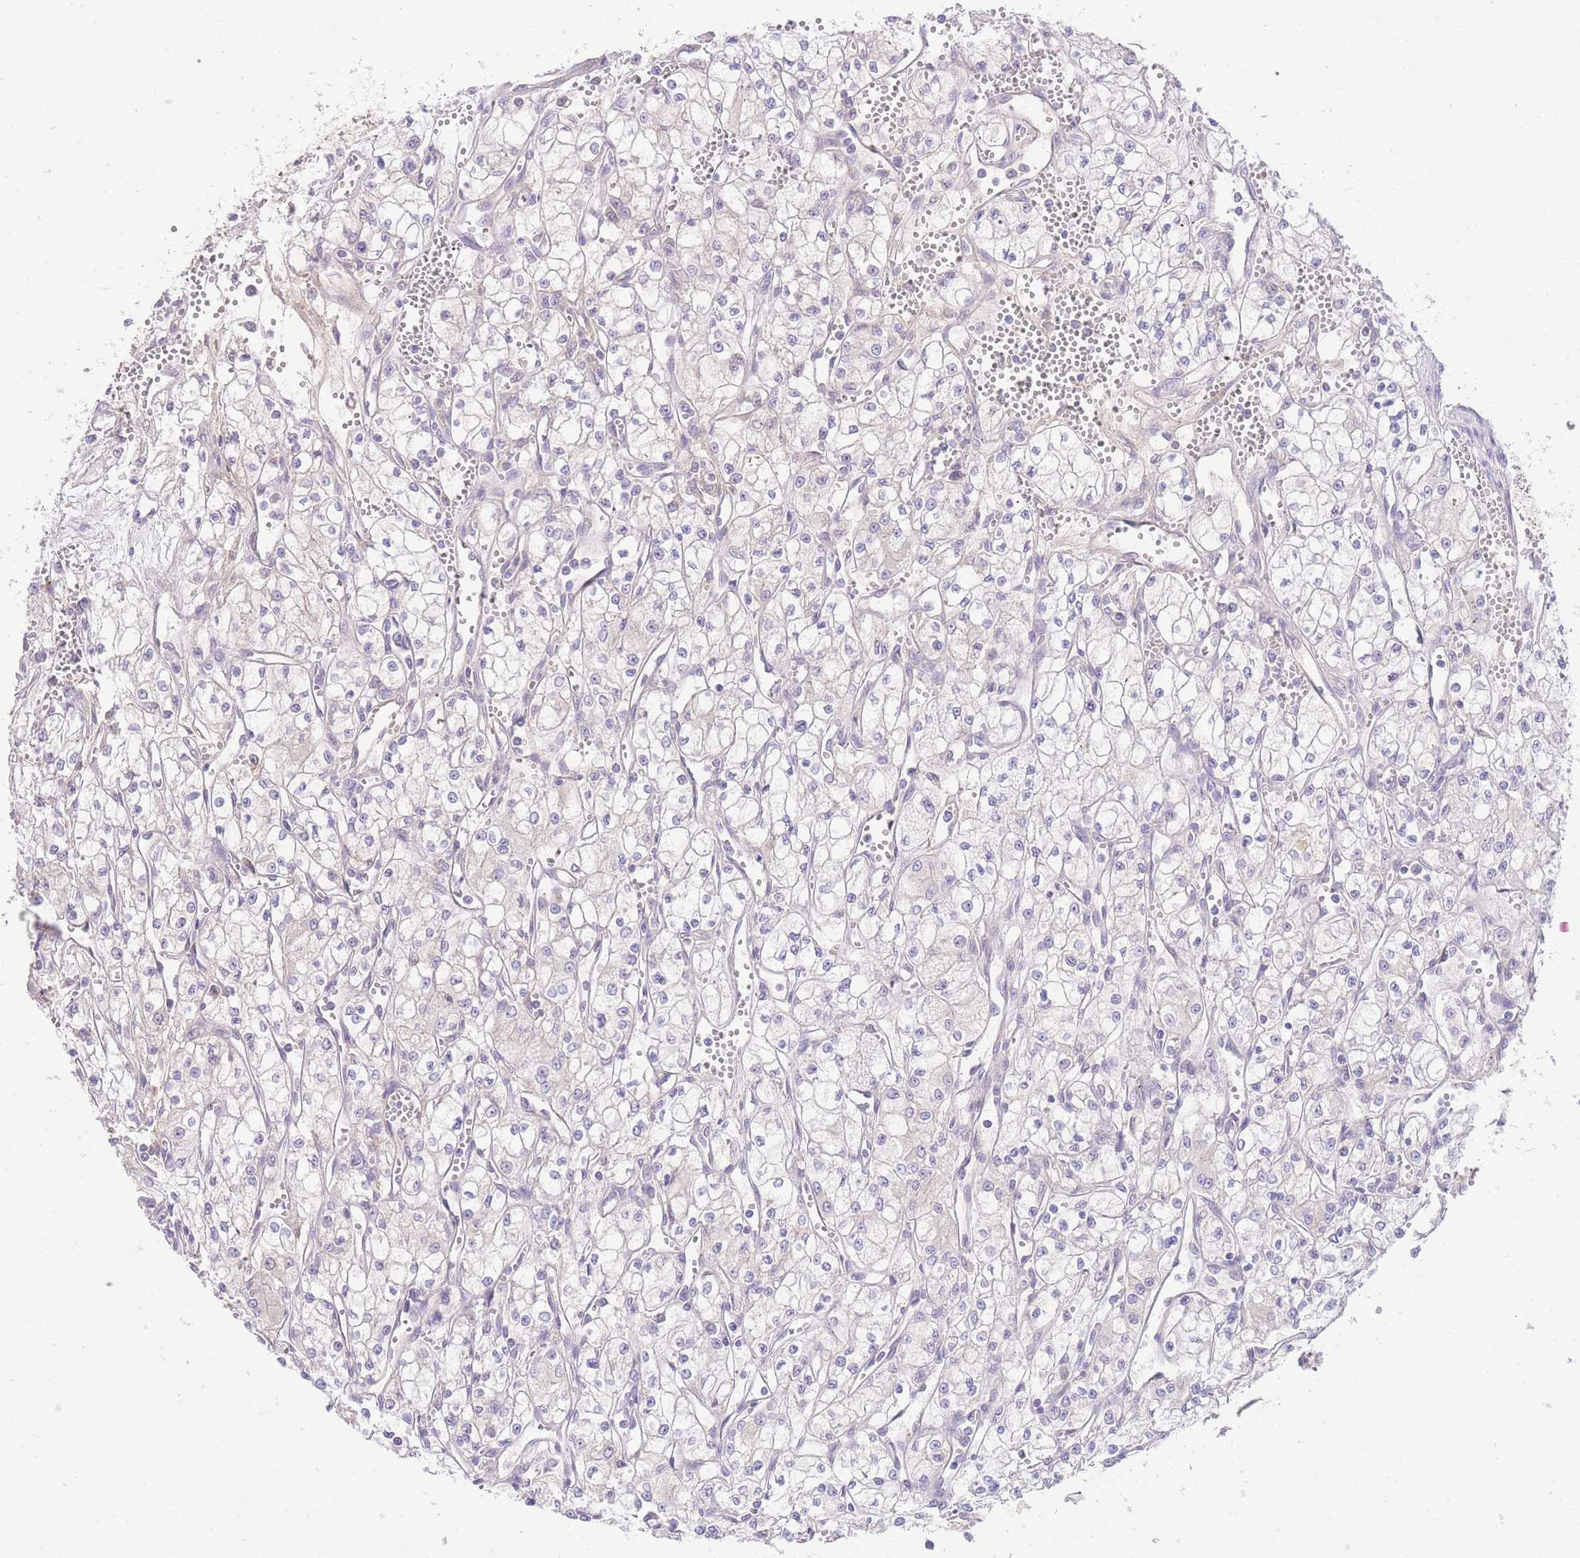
{"staining": {"intensity": "negative", "quantity": "none", "location": "none"}, "tissue": "renal cancer", "cell_type": "Tumor cells", "image_type": "cancer", "snomed": [{"axis": "morphology", "description": "Adenocarcinoma, NOS"}, {"axis": "topography", "description": "Kidney"}], "caption": "Histopathology image shows no protein staining in tumor cells of renal adenocarcinoma tissue.", "gene": "LIPH", "patient": {"sex": "male", "age": 59}}